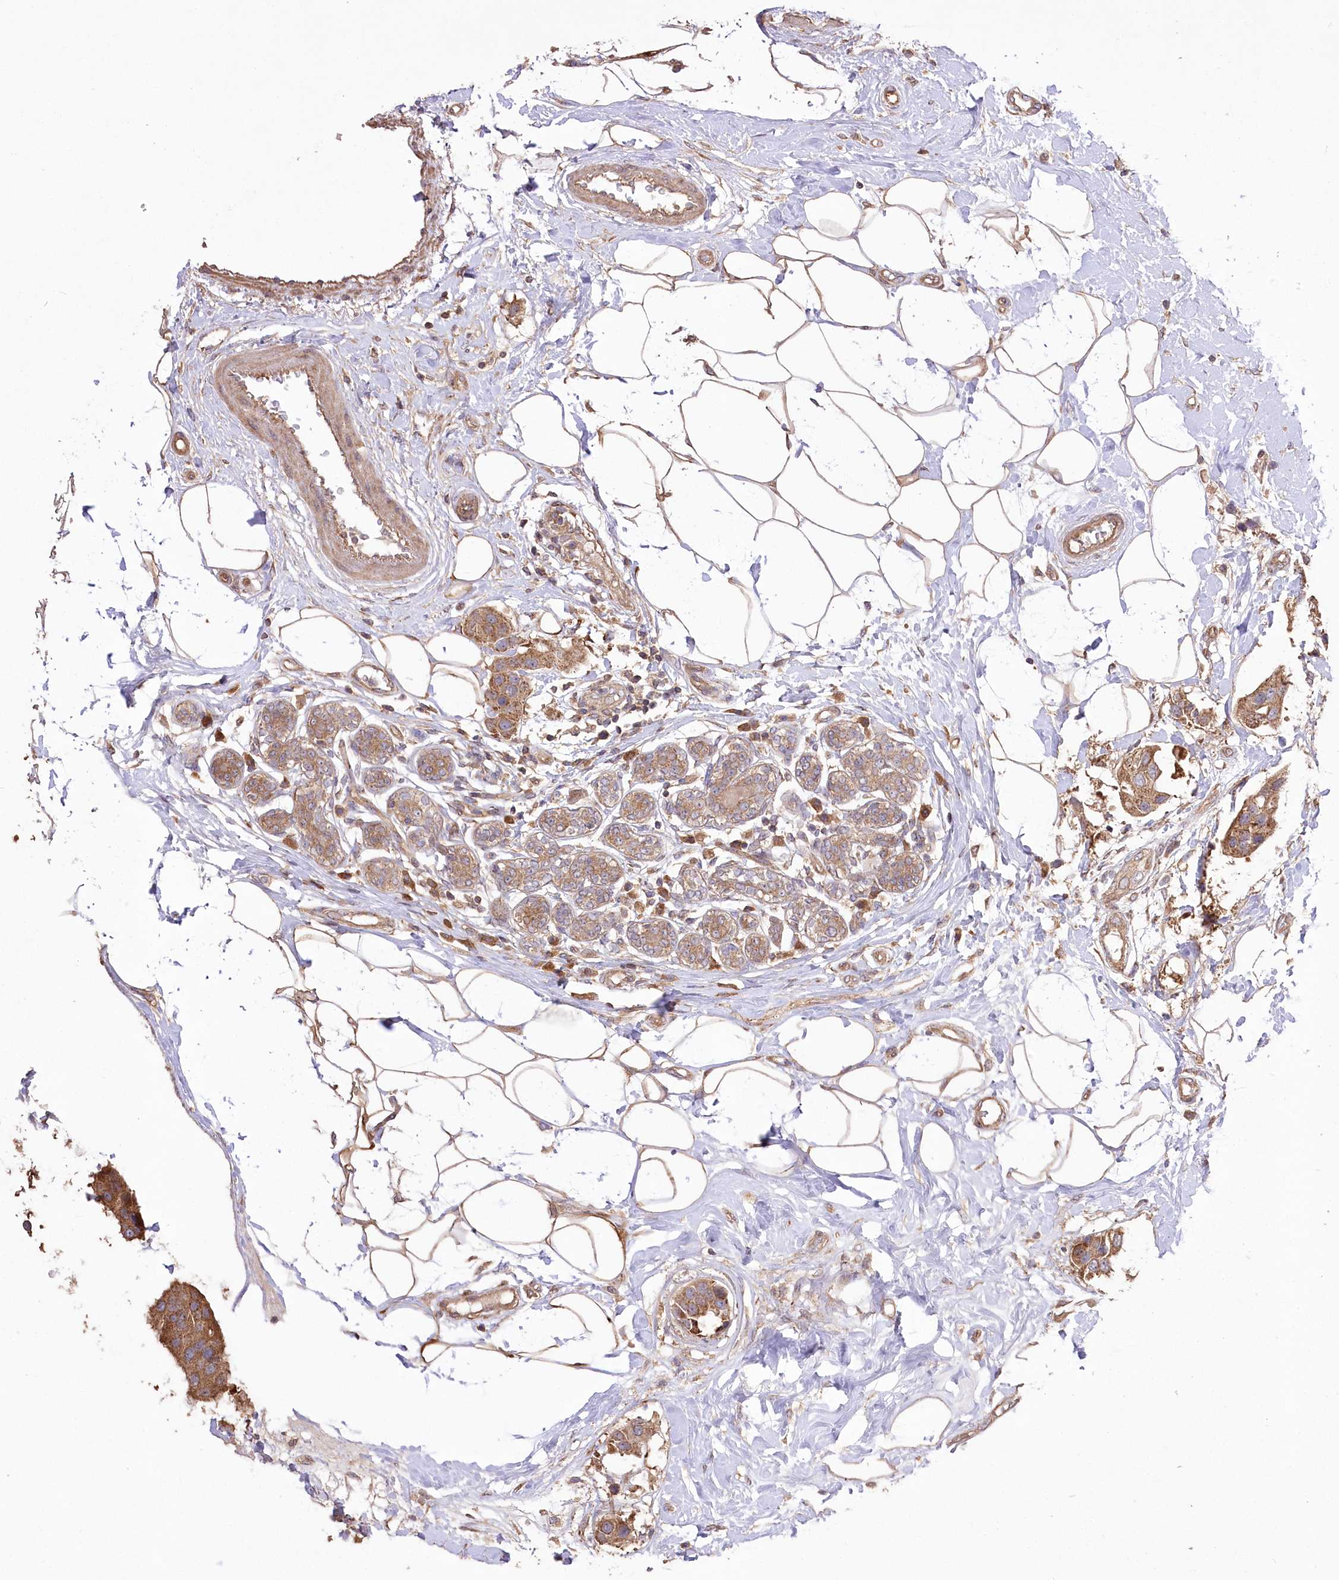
{"staining": {"intensity": "moderate", "quantity": ">75%", "location": "cytoplasmic/membranous"}, "tissue": "breast cancer", "cell_type": "Tumor cells", "image_type": "cancer", "snomed": [{"axis": "morphology", "description": "Normal tissue, NOS"}, {"axis": "morphology", "description": "Duct carcinoma"}, {"axis": "topography", "description": "Breast"}], "caption": "Breast cancer (invasive ductal carcinoma) was stained to show a protein in brown. There is medium levels of moderate cytoplasmic/membranous staining in approximately >75% of tumor cells. The protein is stained brown, and the nuclei are stained in blue (DAB IHC with brightfield microscopy, high magnification).", "gene": "PRSS53", "patient": {"sex": "female", "age": 39}}